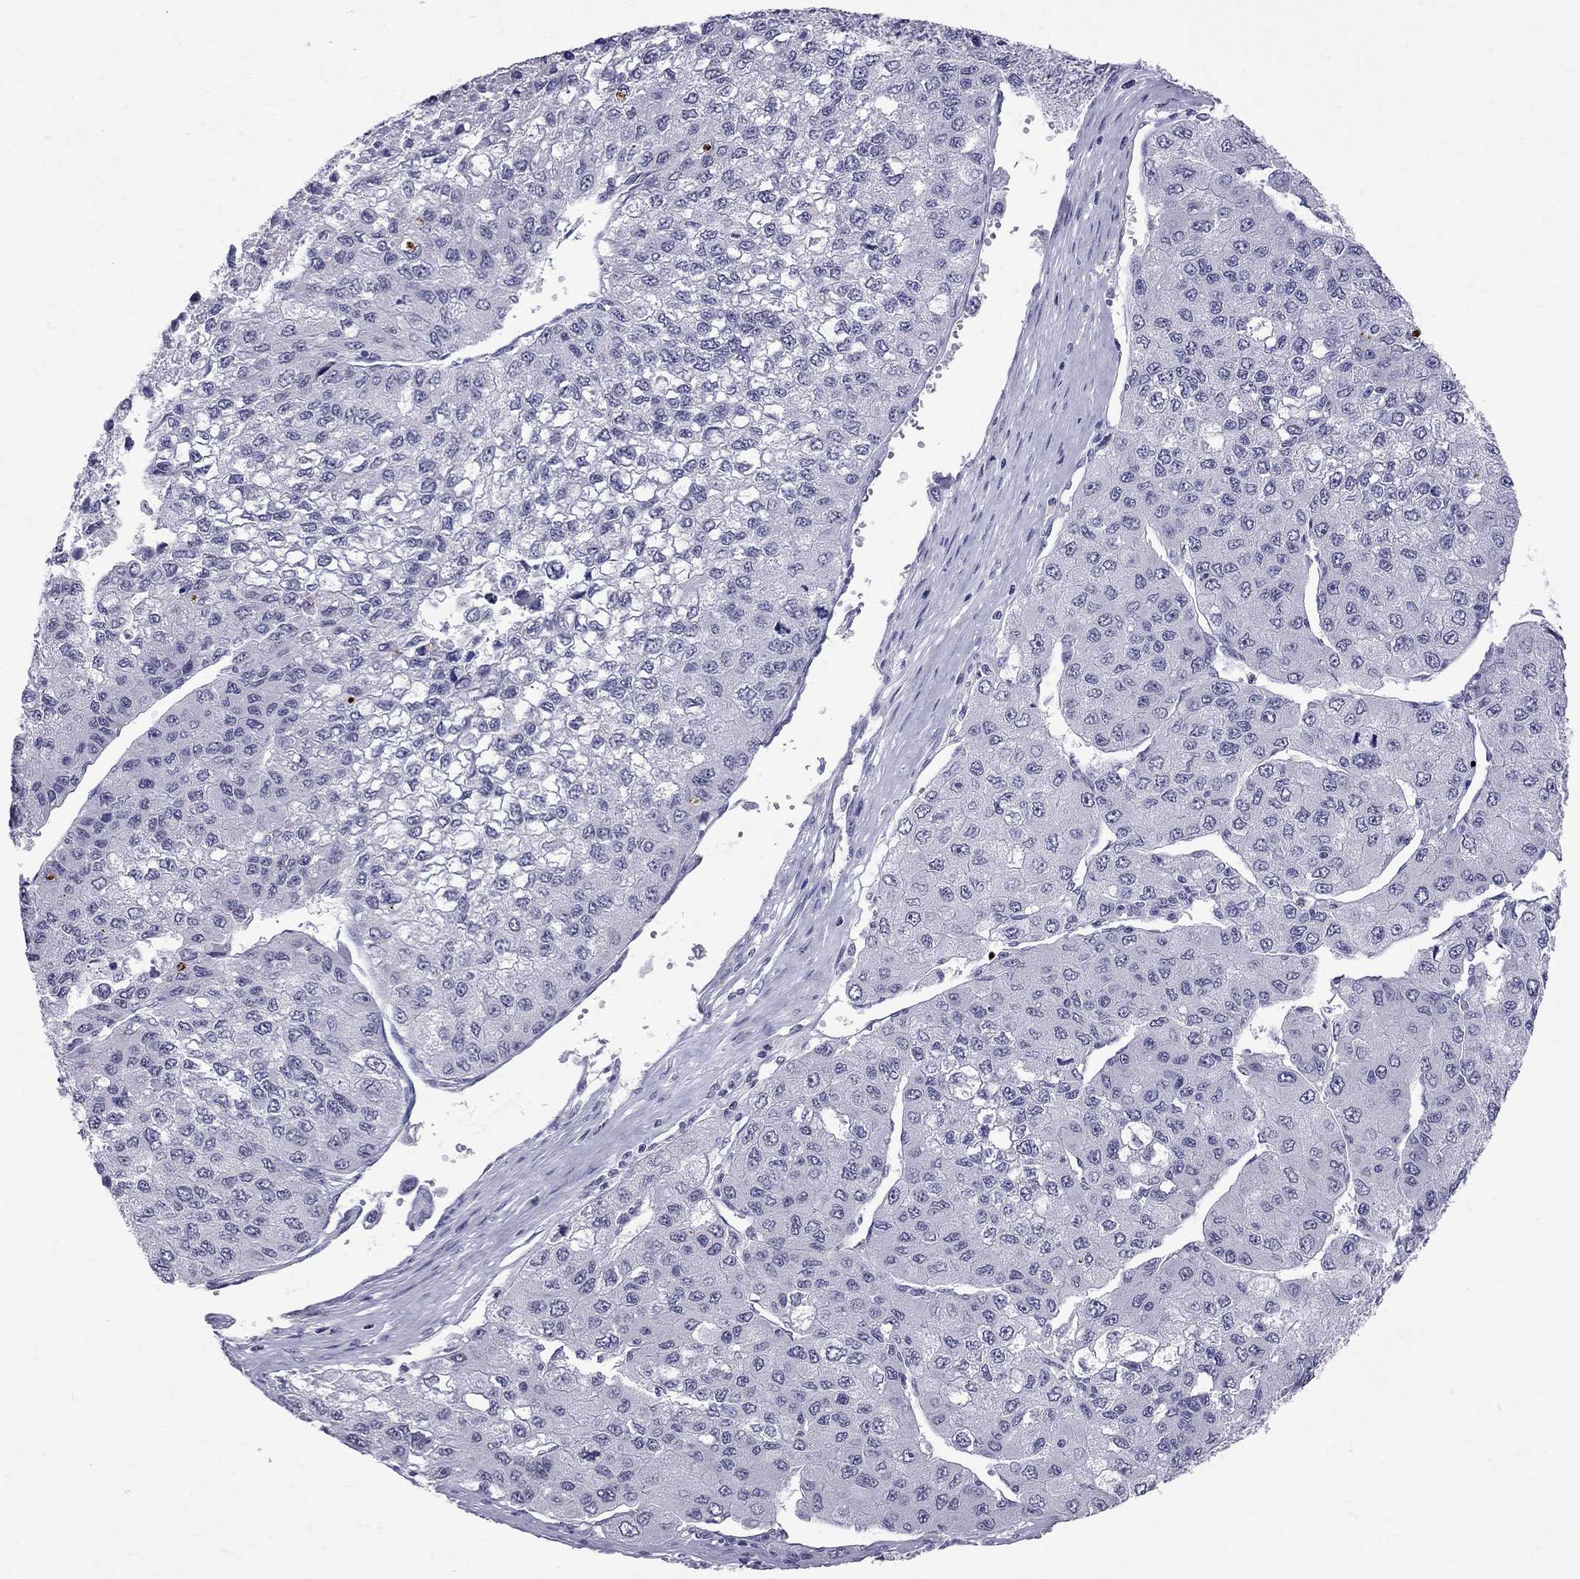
{"staining": {"intensity": "negative", "quantity": "none", "location": "none"}, "tissue": "liver cancer", "cell_type": "Tumor cells", "image_type": "cancer", "snomed": [{"axis": "morphology", "description": "Carcinoma, Hepatocellular, NOS"}, {"axis": "topography", "description": "Liver"}], "caption": "Histopathology image shows no protein staining in tumor cells of liver cancer tissue.", "gene": "MUC15", "patient": {"sex": "female", "age": 66}}